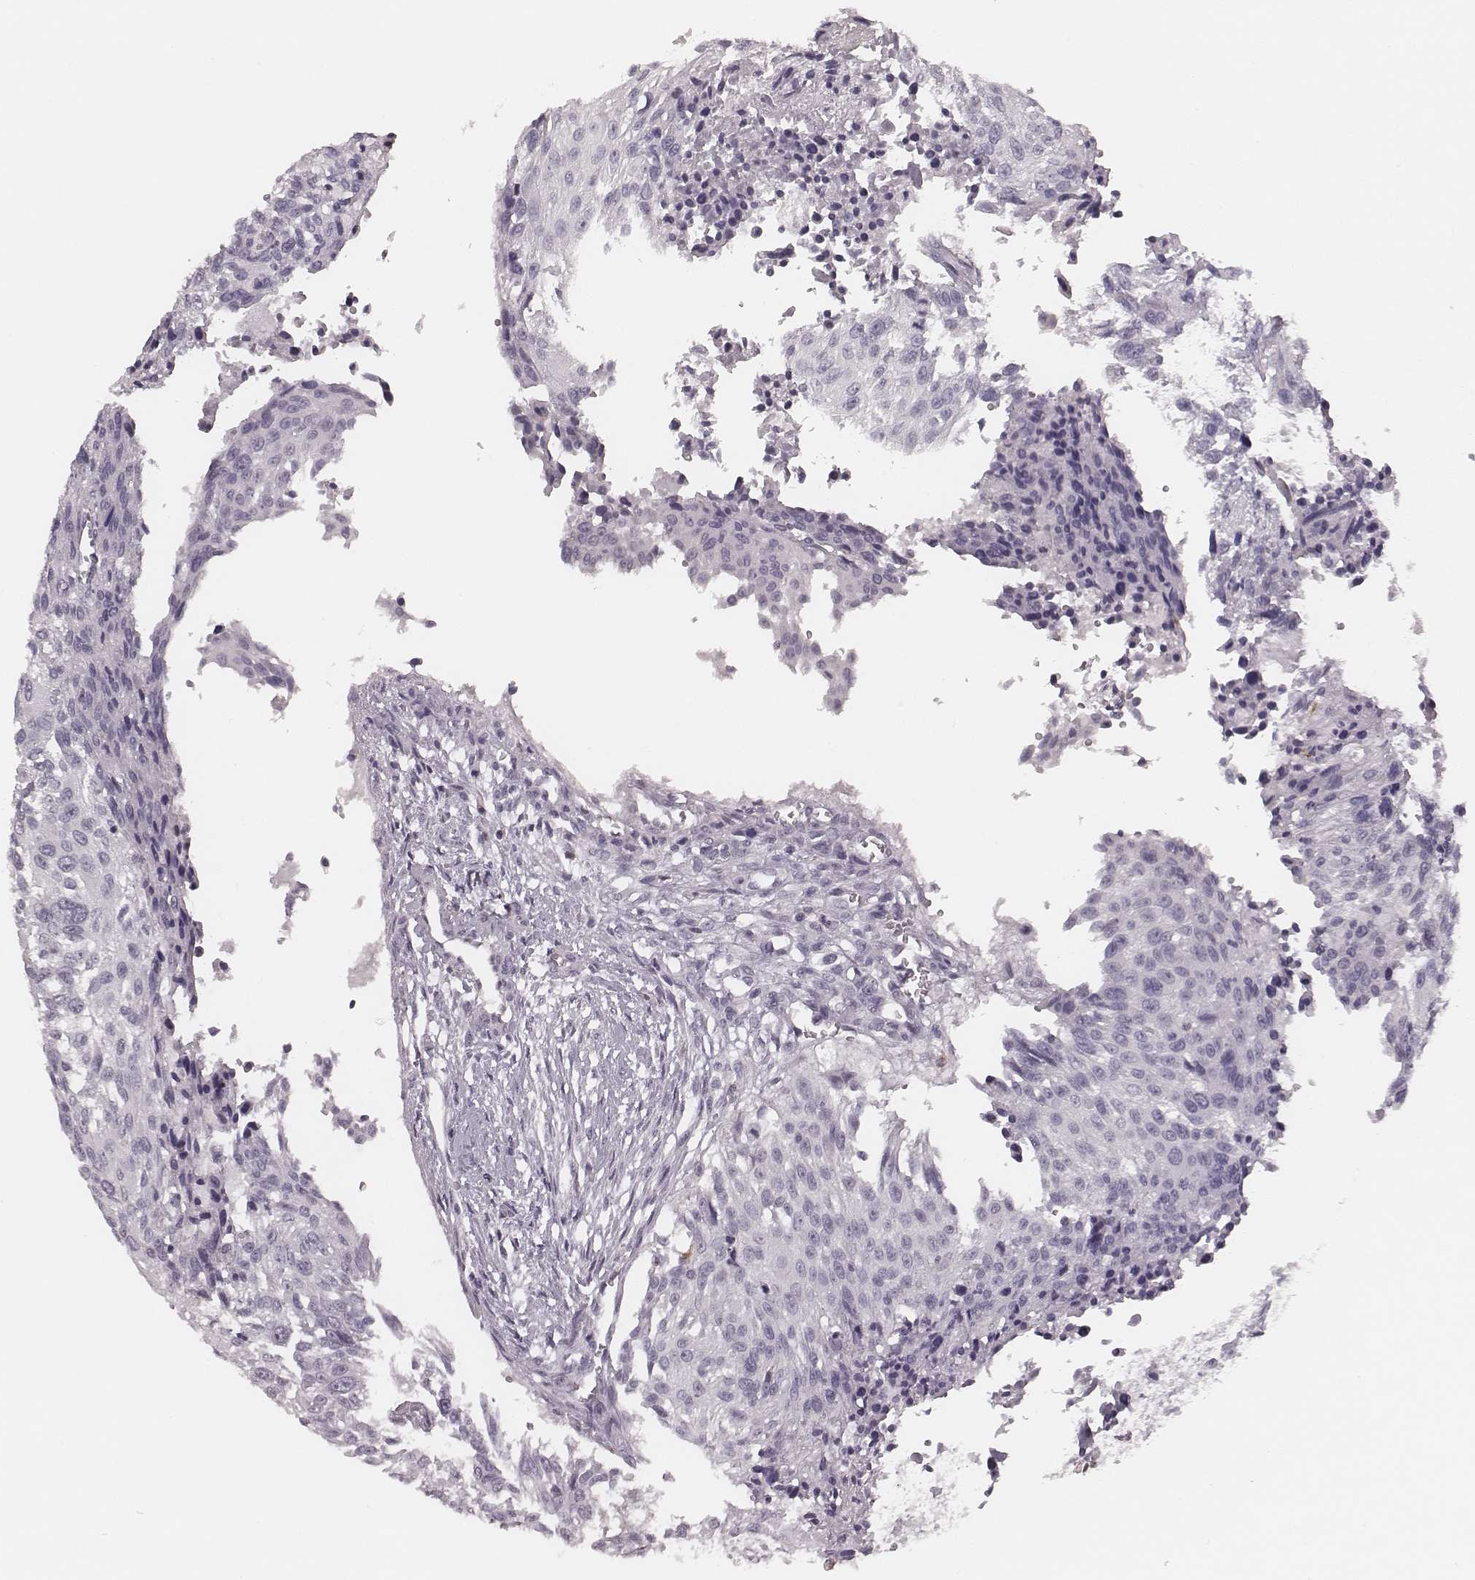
{"staining": {"intensity": "negative", "quantity": "none", "location": "none"}, "tissue": "urothelial cancer", "cell_type": "Tumor cells", "image_type": "cancer", "snomed": [{"axis": "morphology", "description": "Urothelial carcinoma, NOS"}, {"axis": "topography", "description": "Urinary bladder"}], "caption": "Protein analysis of urothelial cancer exhibits no significant positivity in tumor cells. (Immunohistochemistry (ihc), brightfield microscopy, high magnification).", "gene": "MSX1", "patient": {"sex": "male", "age": 55}}